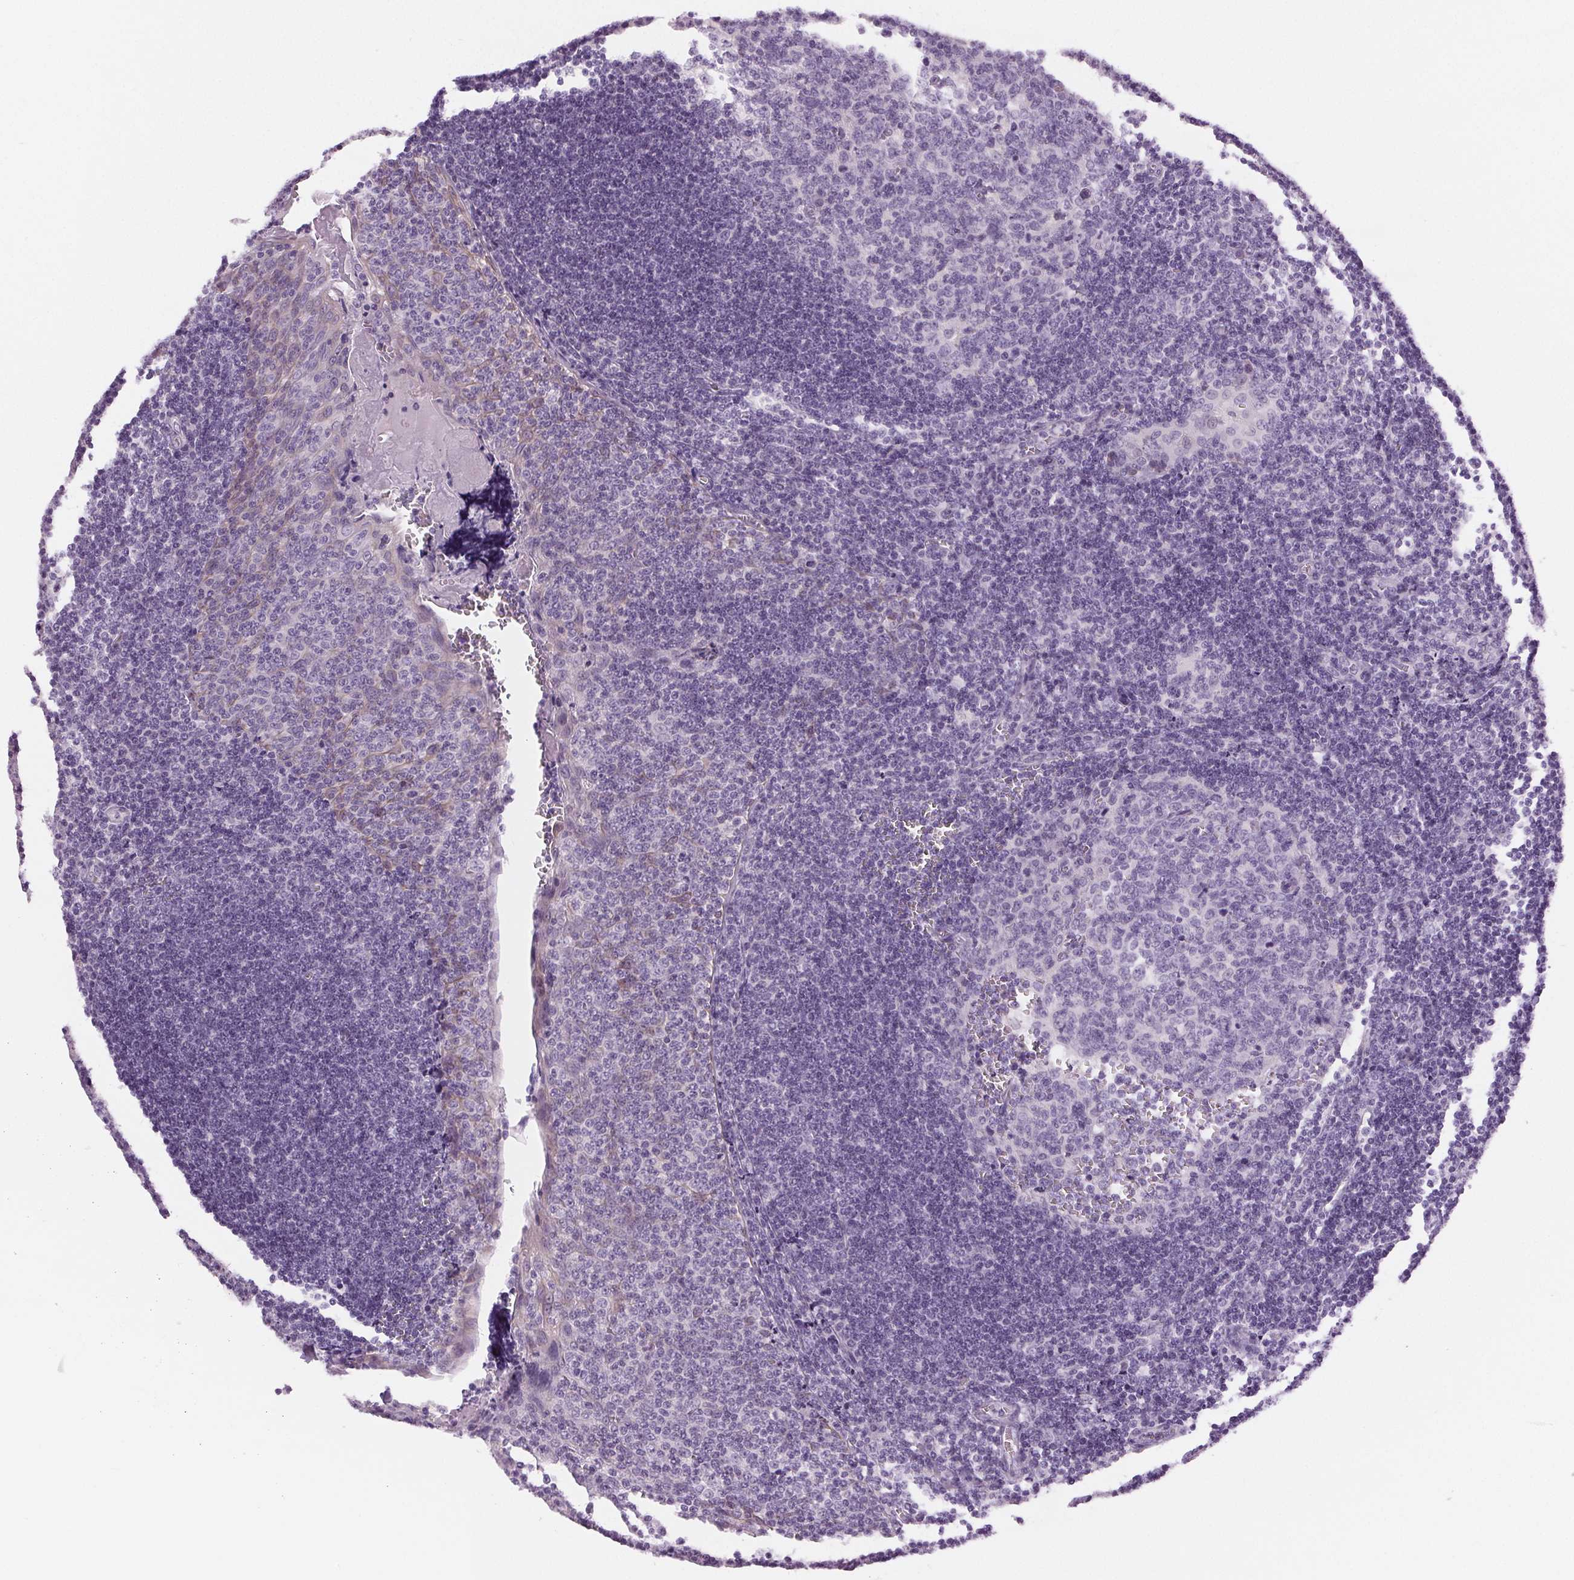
{"staining": {"intensity": "negative", "quantity": "none", "location": "none"}, "tissue": "tonsil", "cell_type": "Germinal center cells", "image_type": "normal", "snomed": [{"axis": "morphology", "description": "Normal tissue, NOS"}, {"axis": "morphology", "description": "Inflammation, NOS"}, {"axis": "topography", "description": "Tonsil"}], "caption": "Immunohistochemistry (IHC) of normal tonsil displays no positivity in germinal center cells. The staining was performed using DAB (3,3'-diaminobenzidine) to visualize the protein expression in brown, while the nuclei were stained in blue with hematoxylin (Magnification: 20x).", "gene": "MISP", "patient": {"sex": "female", "age": 31}}